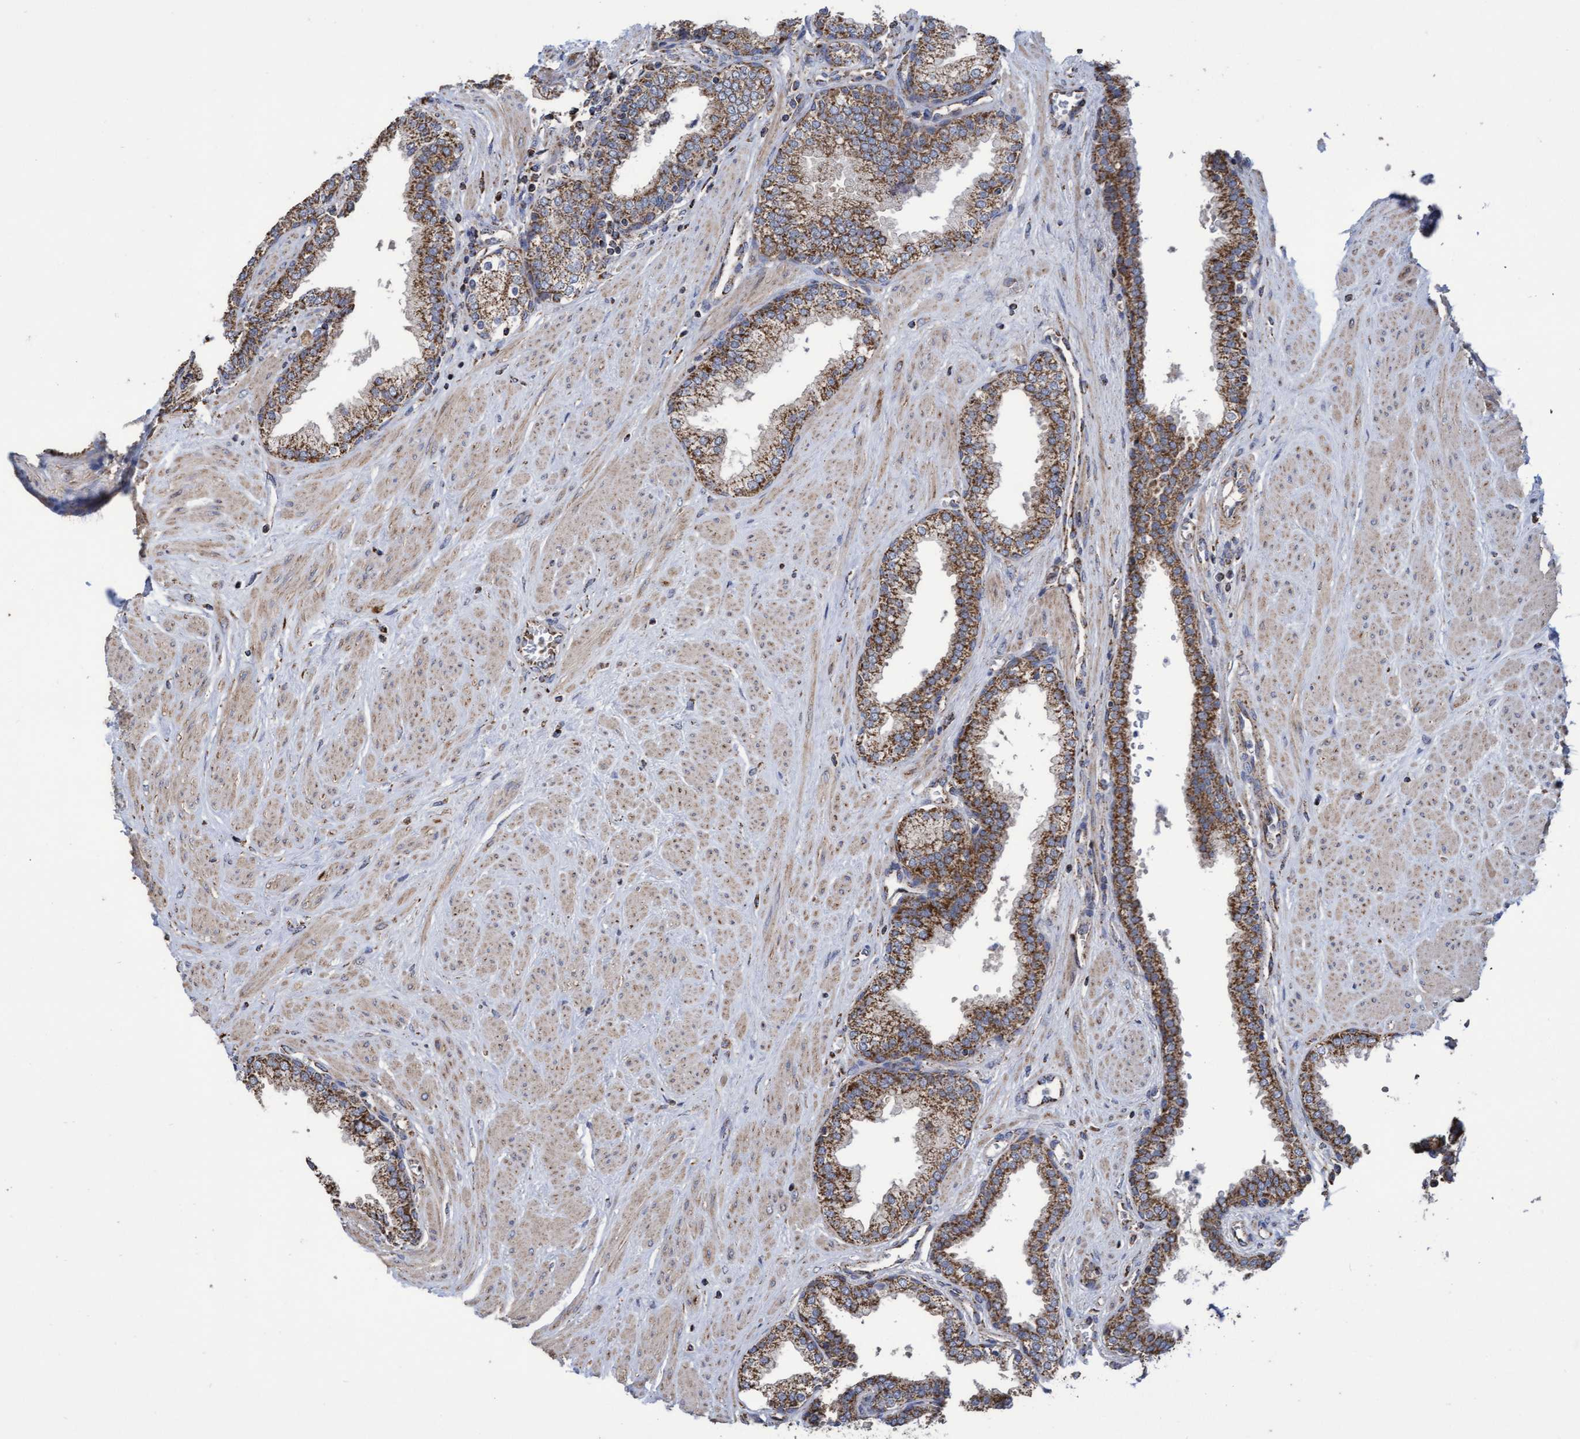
{"staining": {"intensity": "strong", "quantity": ">75%", "location": "cytoplasmic/membranous"}, "tissue": "prostate", "cell_type": "Glandular cells", "image_type": "normal", "snomed": [{"axis": "morphology", "description": "Normal tissue, NOS"}, {"axis": "topography", "description": "Prostate"}], "caption": "Immunohistochemical staining of normal prostate exhibits strong cytoplasmic/membranous protein expression in approximately >75% of glandular cells. (brown staining indicates protein expression, while blue staining denotes nuclei).", "gene": "COBL", "patient": {"sex": "male", "age": 51}}